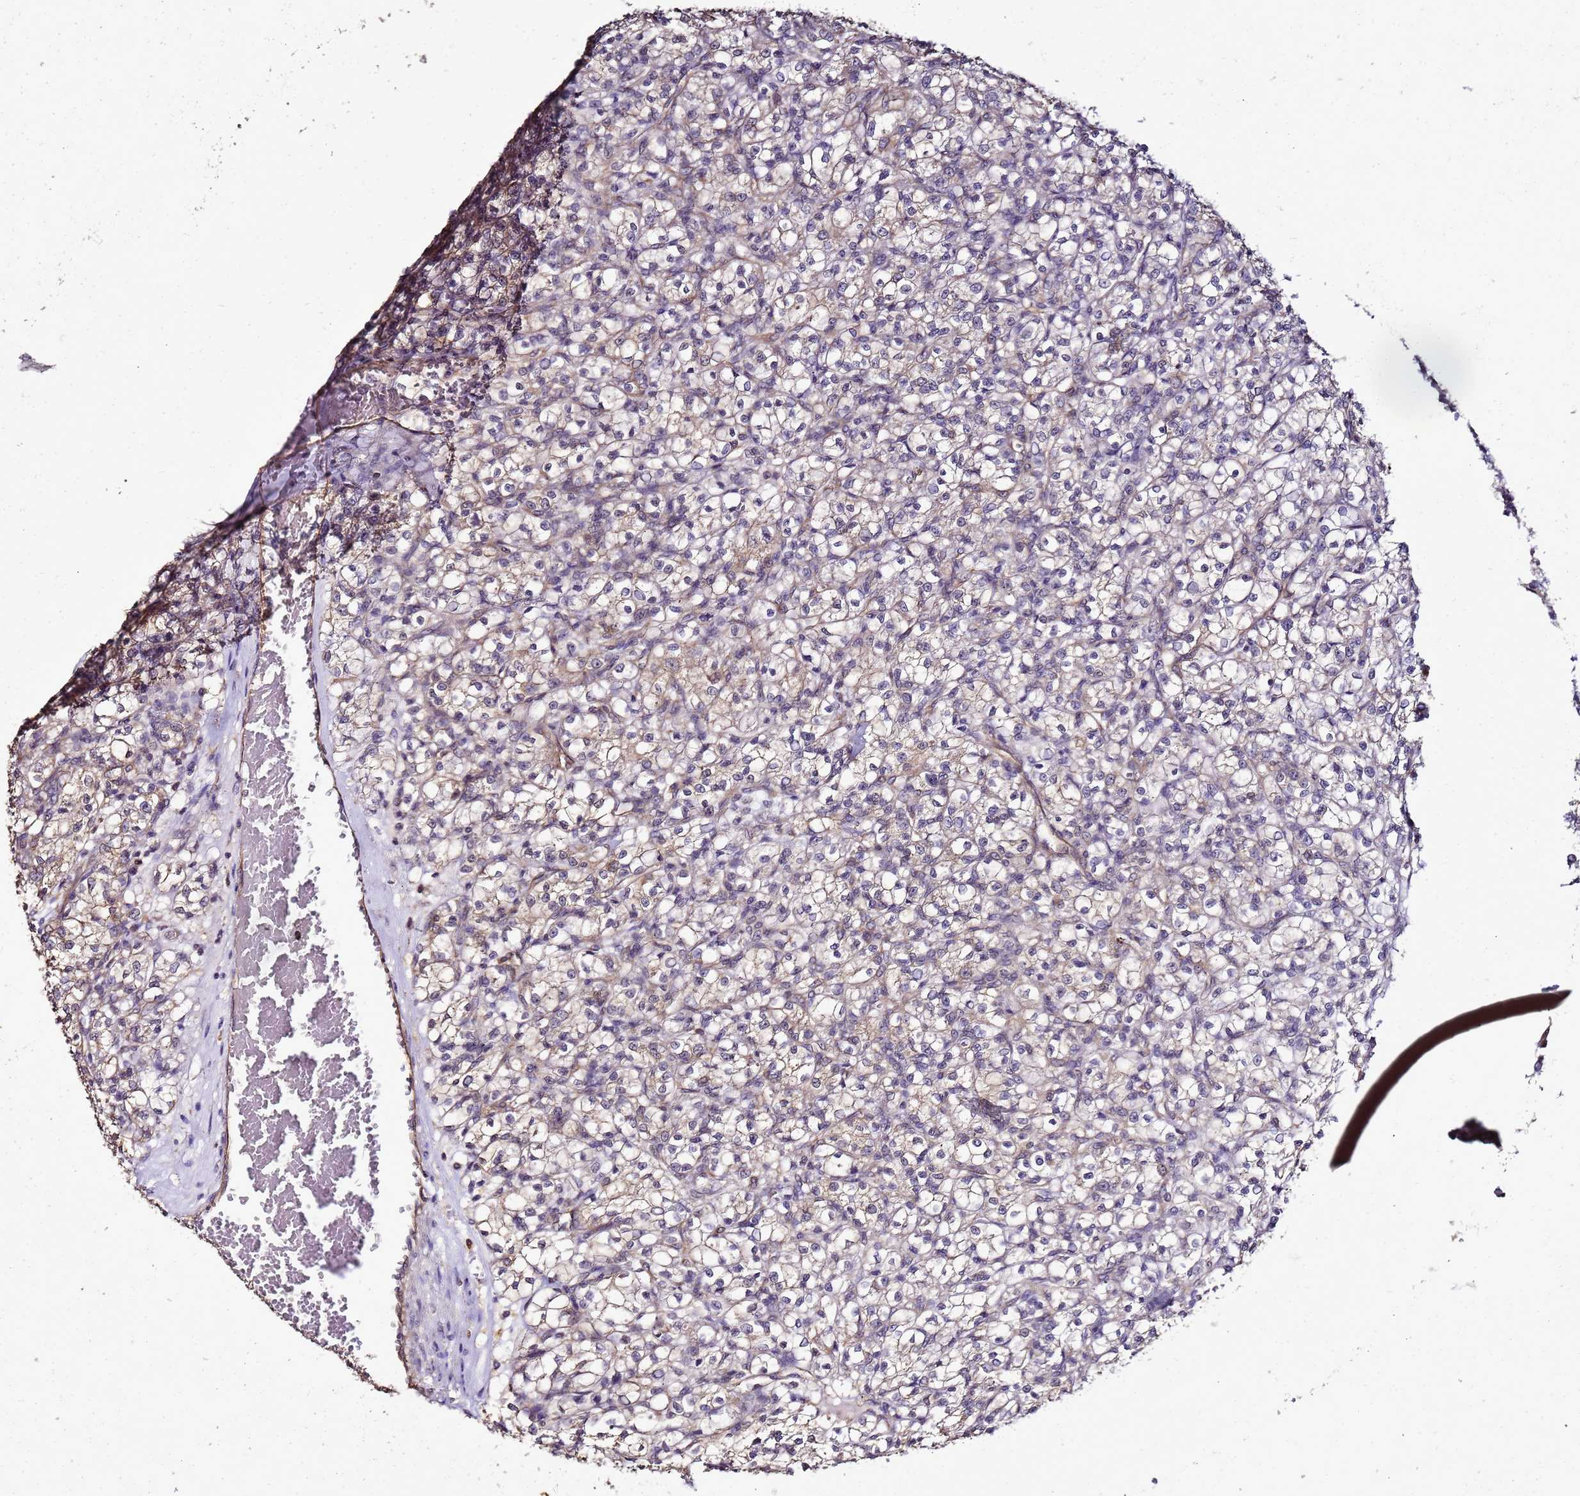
{"staining": {"intensity": "weak", "quantity": "<25%", "location": "cytoplasmic/membranous"}, "tissue": "renal cancer", "cell_type": "Tumor cells", "image_type": "cancer", "snomed": [{"axis": "morphology", "description": "Adenocarcinoma, NOS"}, {"axis": "topography", "description": "Kidney"}], "caption": "Tumor cells are negative for brown protein staining in renal adenocarcinoma.", "gene": "ENOPH1", "patient": {"sex": "female", "age": 59}}